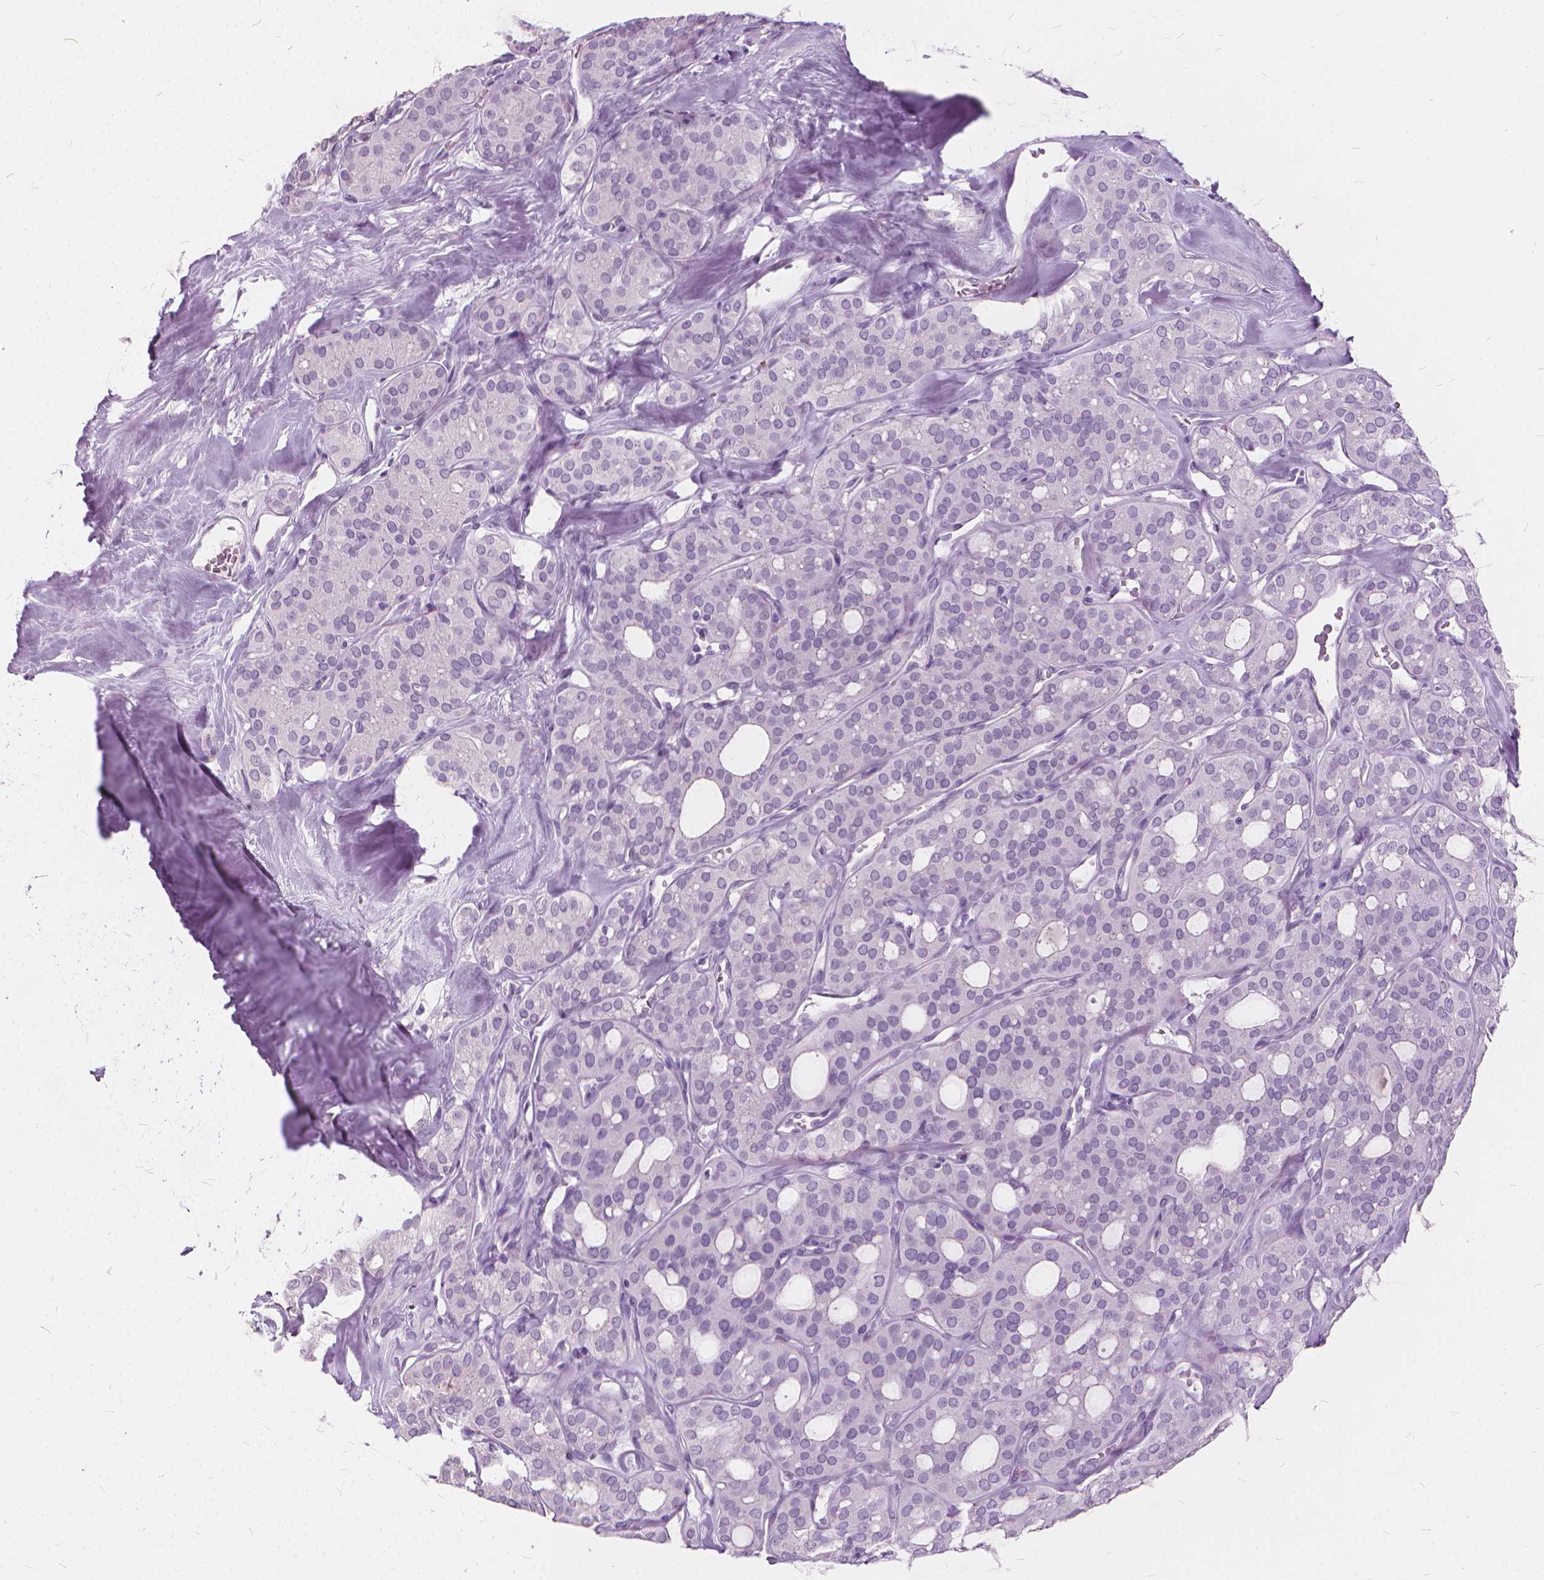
{"staining": {"intensity": "negative", "quantity": "none", "location": "none"}, "tissue": "thyroid cancer", "cell_type": "Tumor cells", "image_type": "cancer", "snomed": [{"axis": "morphology", "description": "Follicular adenoma carcinoma, NOS"}, {"axis": "topography", "description": "Thyroid gland"}], "caption": "An immunohistochemistry (IHC) histopathology image of thyroid follicular adenoma carcinoma is shown. There is no staining in tumor cells of thyroid follicular adenoma carcinoma.", "gene": "DNM1", "patient": {"sex": "male", "age": 75}}